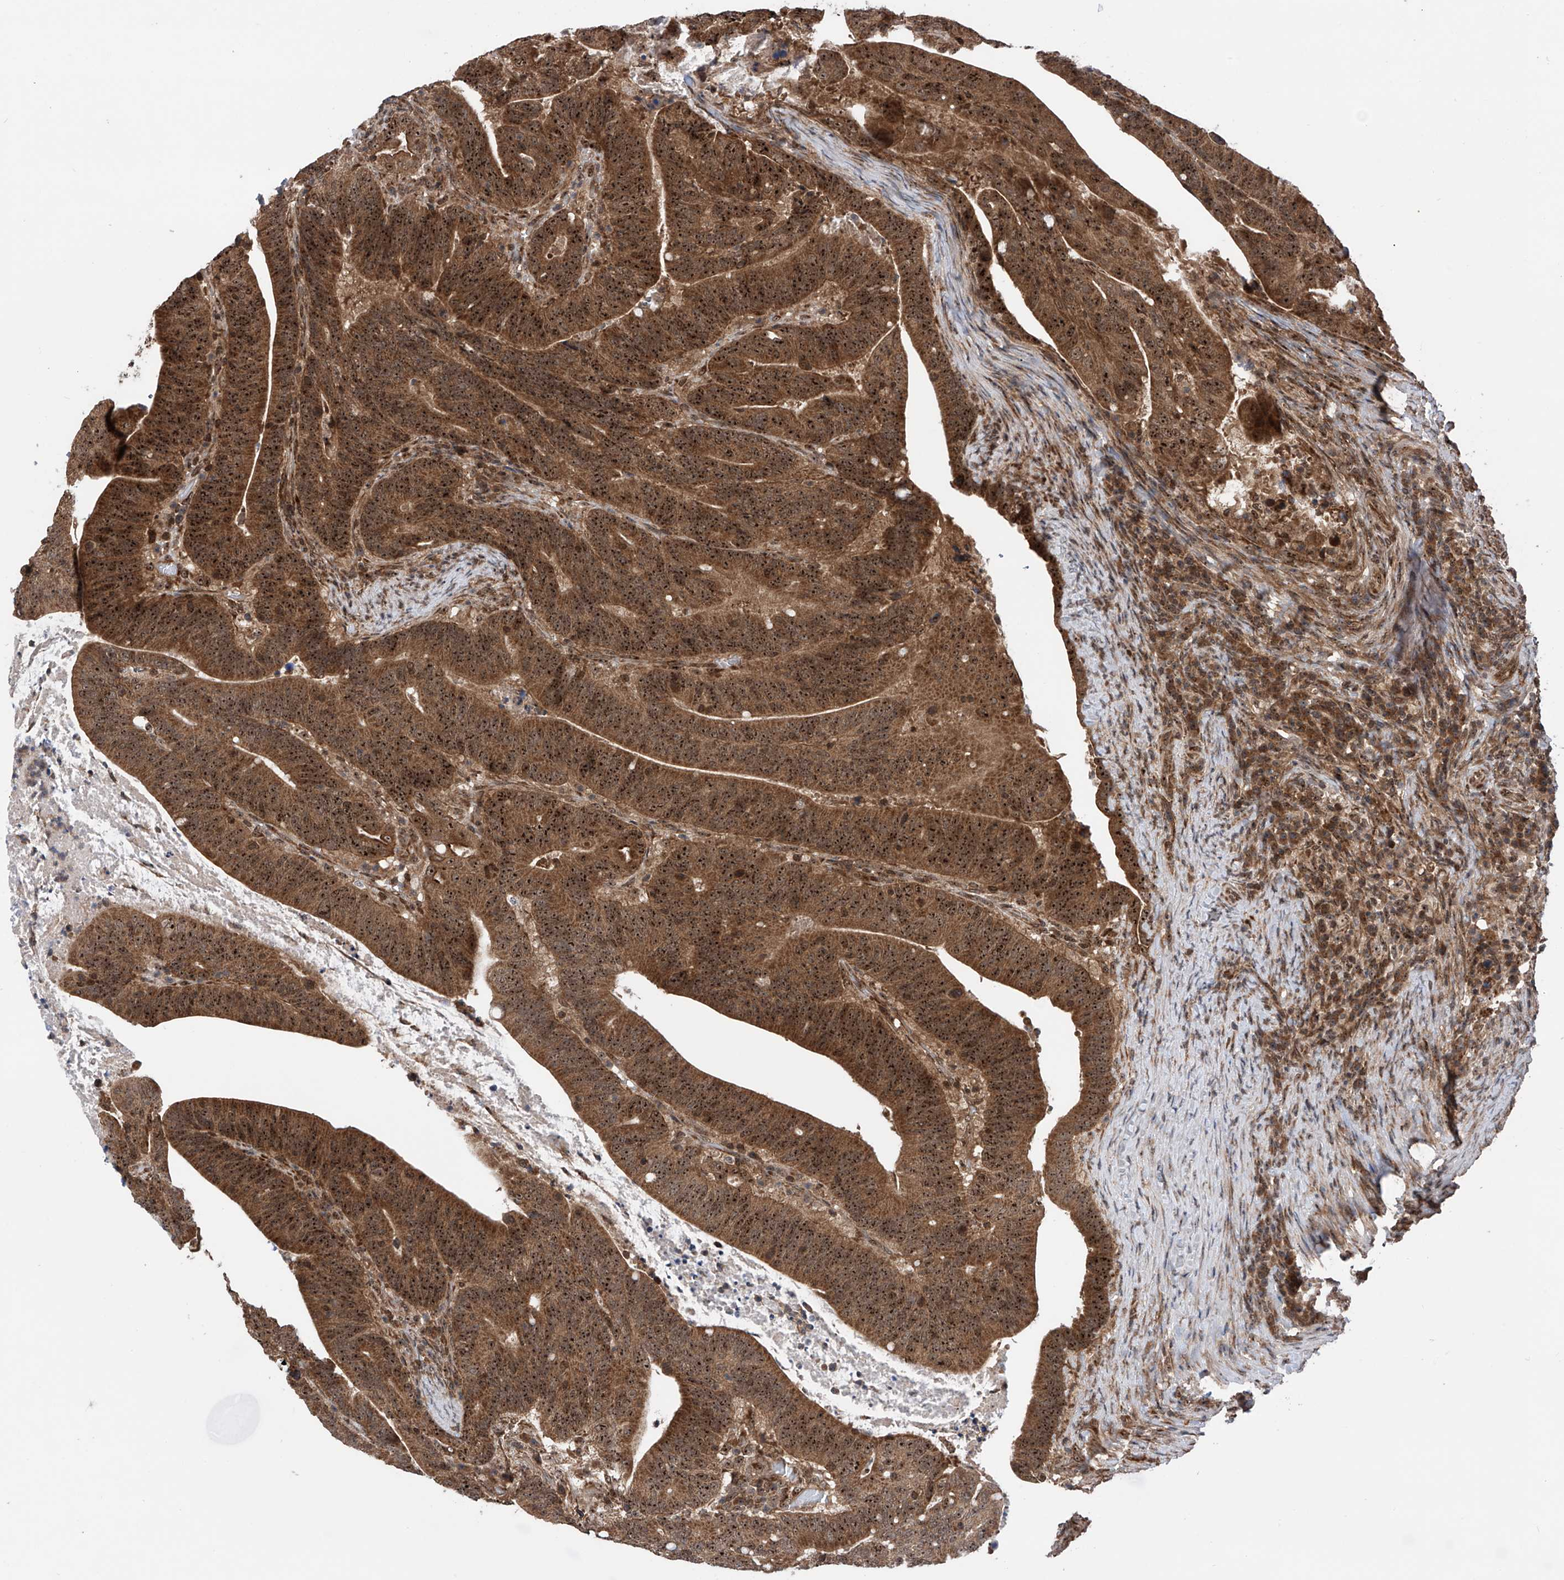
{"staining": {"intensity": "strong", "quantity": ">75%", "location": "cytoplasmic/membranous,nuclear"}, "tissue": "colorectal cancer", "cell_type": "Tumor cells", "image_type": "cancer", "snomed": [{"axis": "morphology", "description": "Adenocarcinoma, NOS"}, {"axis": "topography", "description": "Colon"}], "caption": "Protein expression analysis of colorectal cancer (adenocarcinoma) reveals strong cytoplasmic/membranous and nuclear expression in about >75% of tumor cells.", "gene": "C1orf131", "patient": {"sex": "female", "age": 66}}